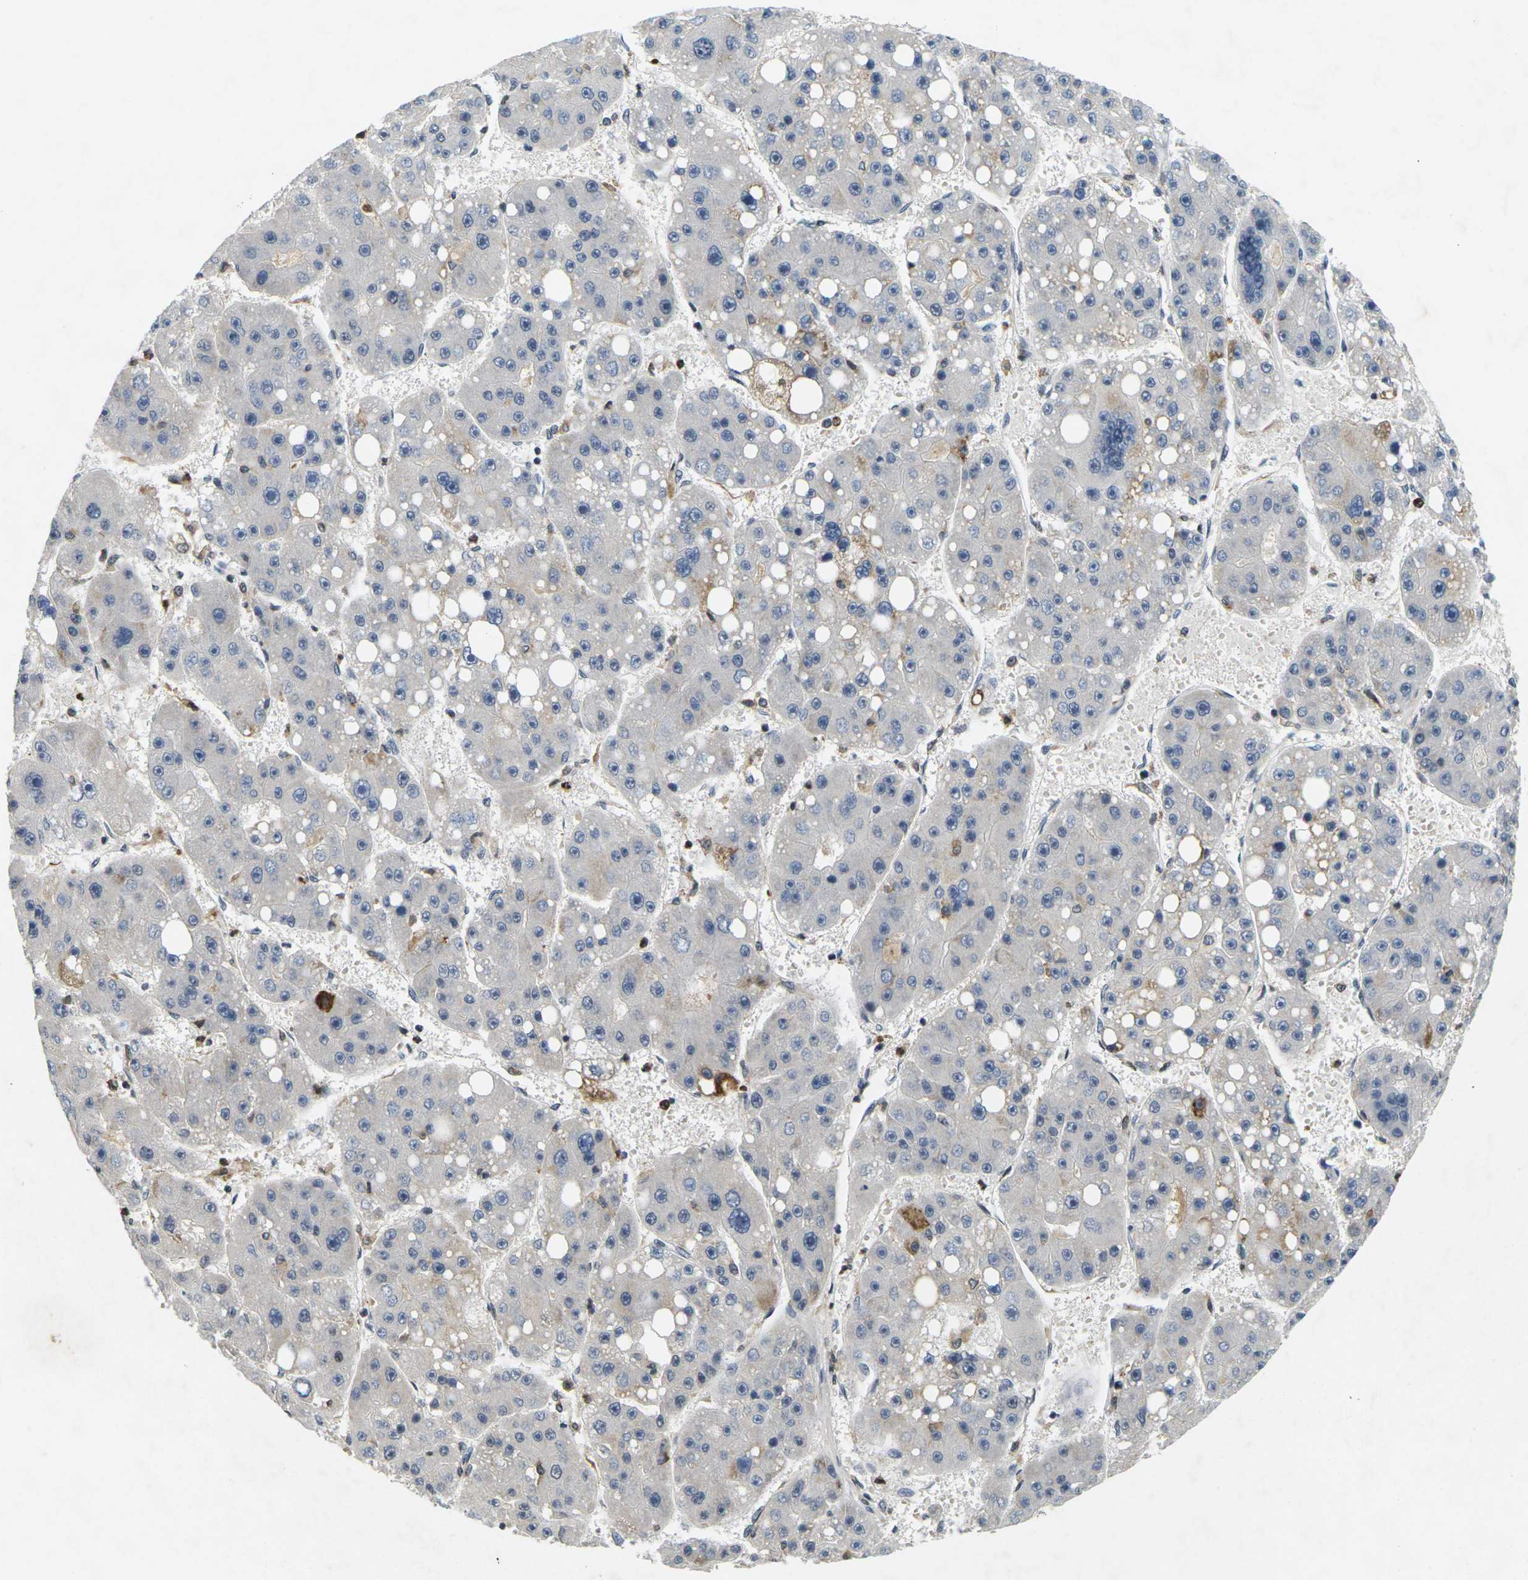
{"staining": {"intensity": "moderate", "quantity": "<25%", "location": "cytoplasmic/membranous"}, "tissue": "liver cancer", "cell_type": "Tumor cells", "image_type": "cancer", "snomed": [{"axis": "morphology", "description": "Carcinoma, Hepatocellular, NOS"}, {"axis": "topography", "description": "Liver"}], "caption": "A low amount of moderate cytoplasmic/membranous staining is appreciated in approximately <25% of tumor cells in hepatocellular carcinoma (liver) tissue.", "gene": "C1QC", "patient": {"sex": "female", "age": 61}}